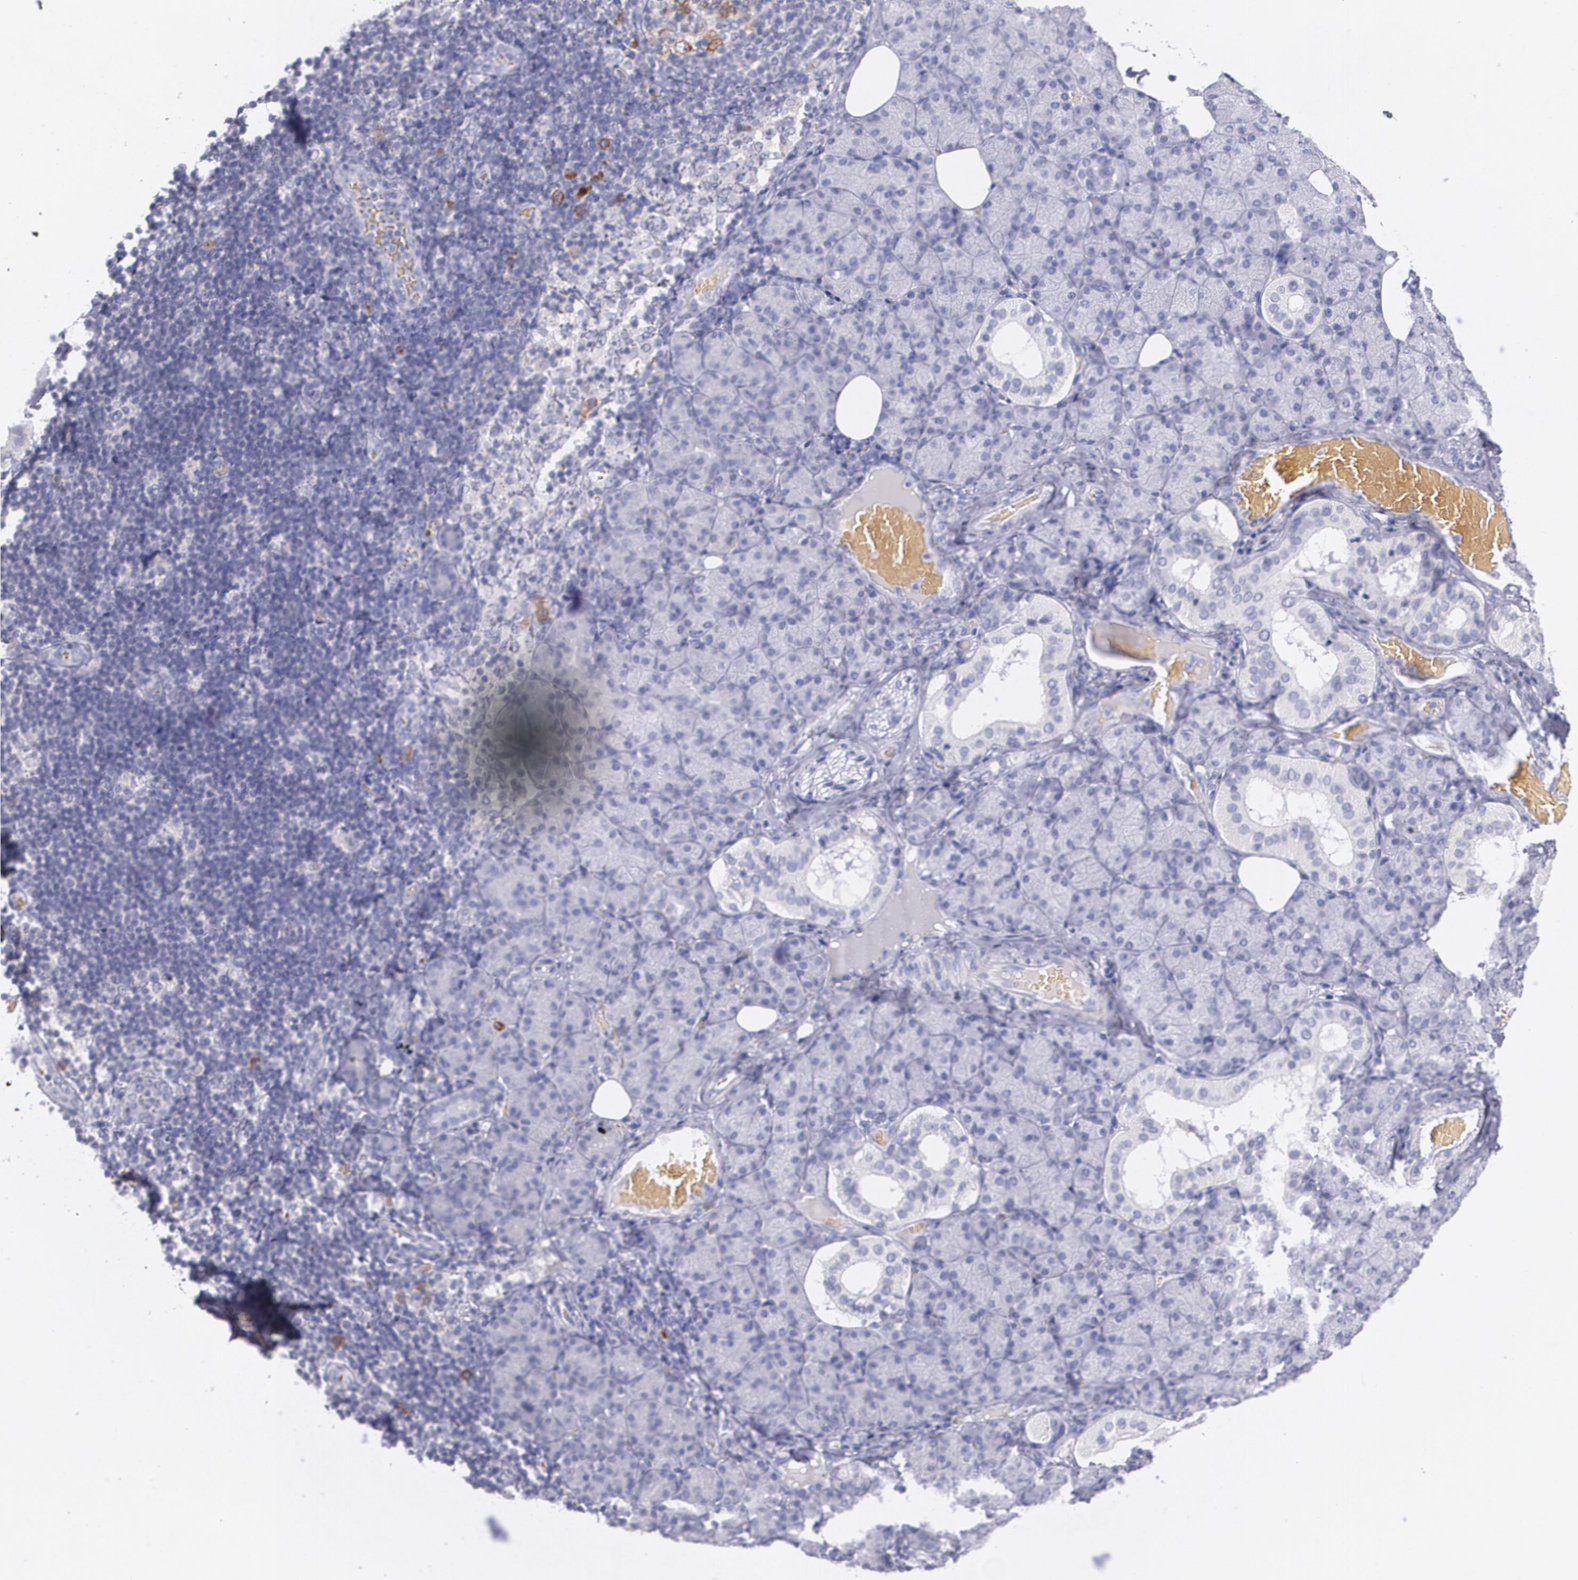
{"staining": {"intensity": "negative", "quantity": "none", "location": "none"}, "tissue": "salivary gland", "cell_type": "Glandular cells", "image_type": "normal", "snomed": [{"axis": "morphology", "description": "Normal tissue, NOS"}, {"axis": "topography", "description": "Lymph node"}, {"axis": "topography", "description": "Salivary gland"}], "caption": "This is a histopathology image of immunohistochemistry staining of unremarkable salivary gland, which shows no positivity in glandular cells. (Brightfield microscopy of DAB IHC at high magnification).", "gene": "HMMR", "patient": {"sex": "male", "age": 8}}